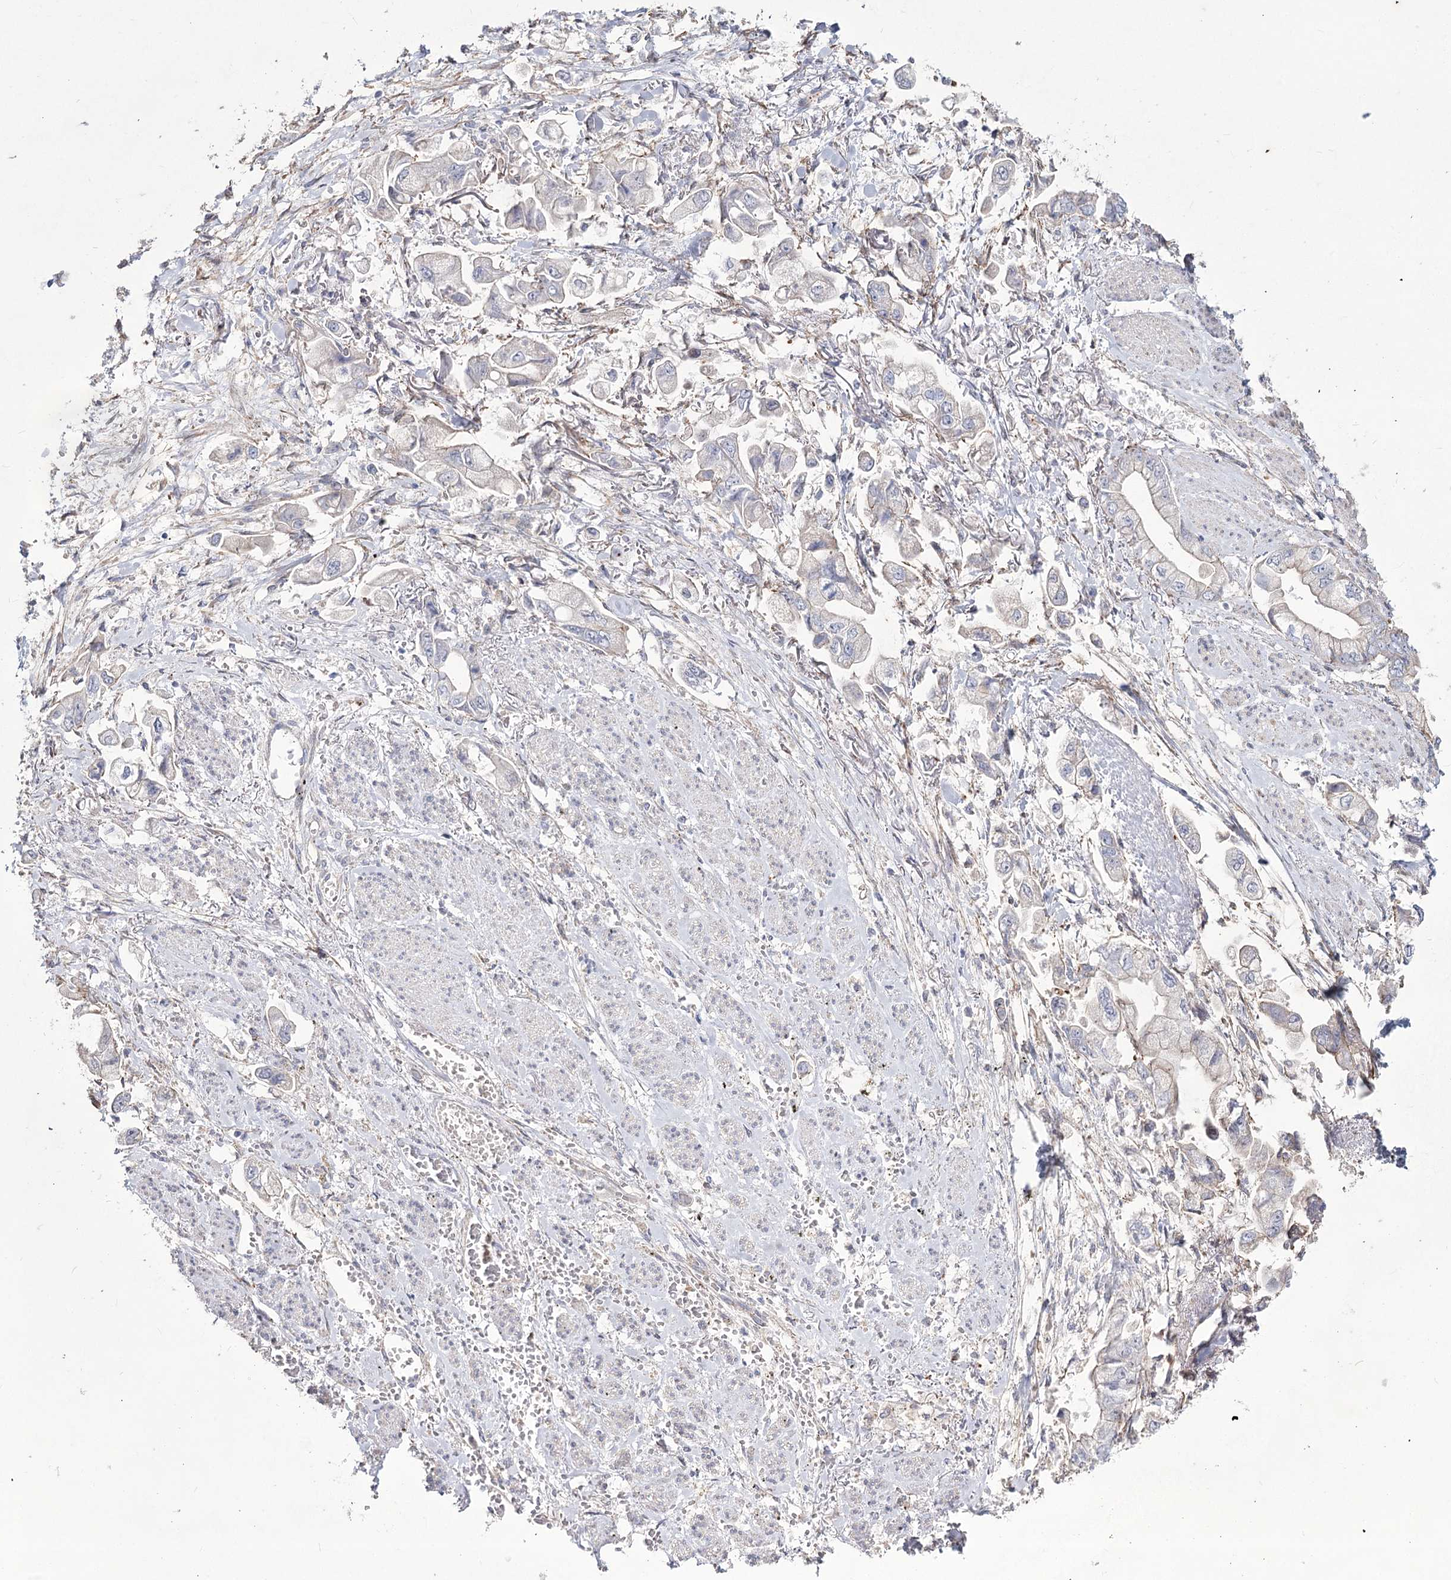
{"staining": {"intensity": "negative", "quantity": "none", "location": "none"}, "tissue": "stomach cancer", "cell_type": "Tumor cells", "image_type": "cancer", "snomed": [{"axis": "morphology", "description": "Adenocarcinoma, NOS"}, {"axis": "topography", "description": "Stomach"}], "caption": "The immunohistochemistry (IHC) histopathology image has no significant staining in tumor cells of stomach cancer (adenocarcinoma) tissue. (Stains: DAB immunohistochemistry (IHC) with hematoxylin counter stain, Microscopy: brightfield microscopy at high magnification).", "gene": "ME3", "patient": {"sex": "male", "age": 62}}